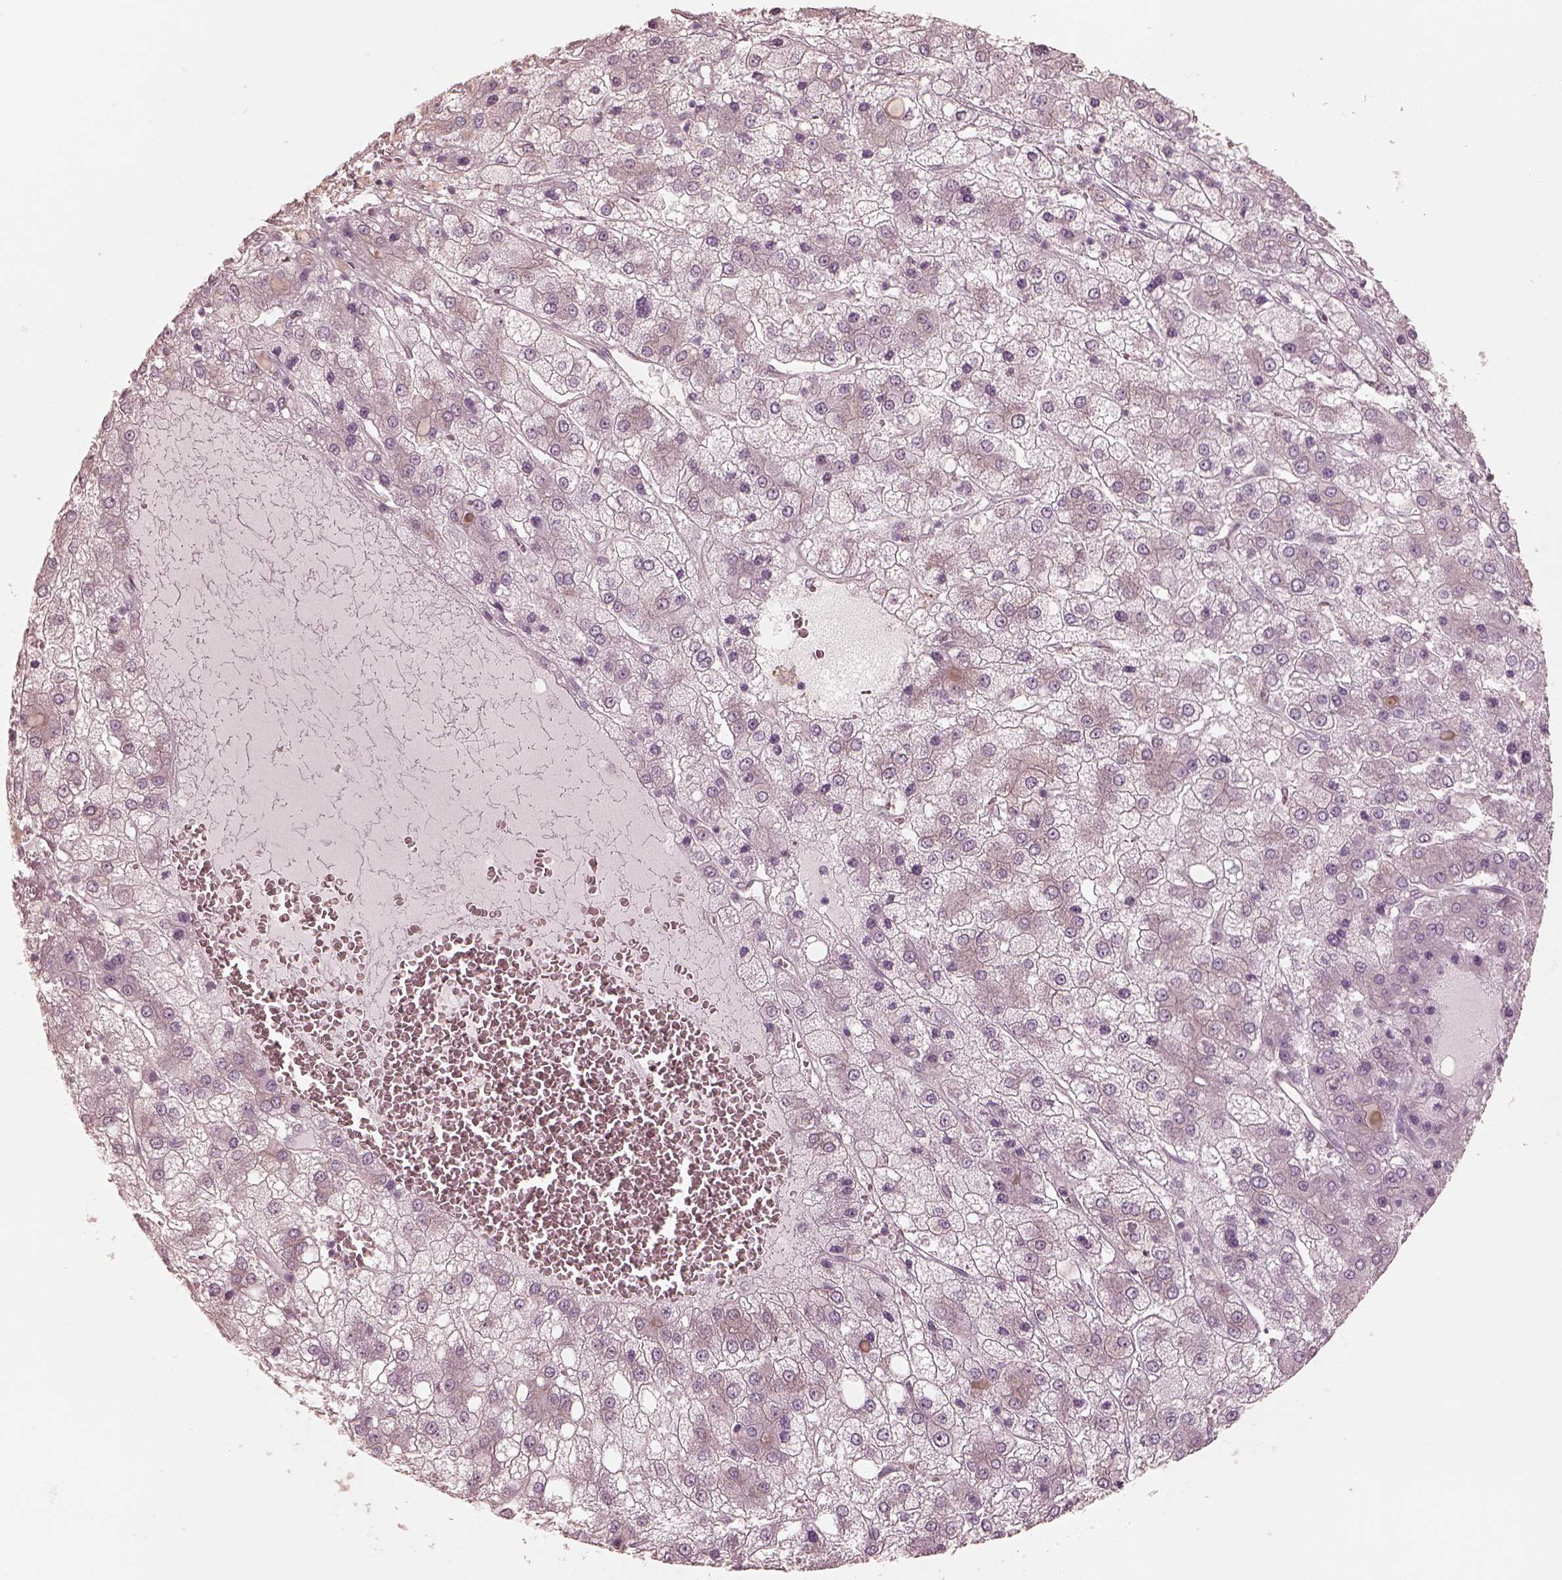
{"staining": {"intensity": "negative", "quantity": "none", "location": "none"}, "tissue": "liver cancer", "cell_type": "Tumor cells", "image_type": "cancer", "snomed": [{"axis": "morphology", "description": "Carcinoma, Hepatocellular, NOS"}, {"axis": "topography", "description": "Liver"}], "caption": "Immunohistochemical staining of liver cancer (hepatocellular carcinoma) displays no significant expression in tumor cells. (DAB (3,3'-diaminobenzidine) immunohistochemistry (IHC), high magnification).", "gene": "RAB3C", "patient": {"sex": "male", "age": 73}}